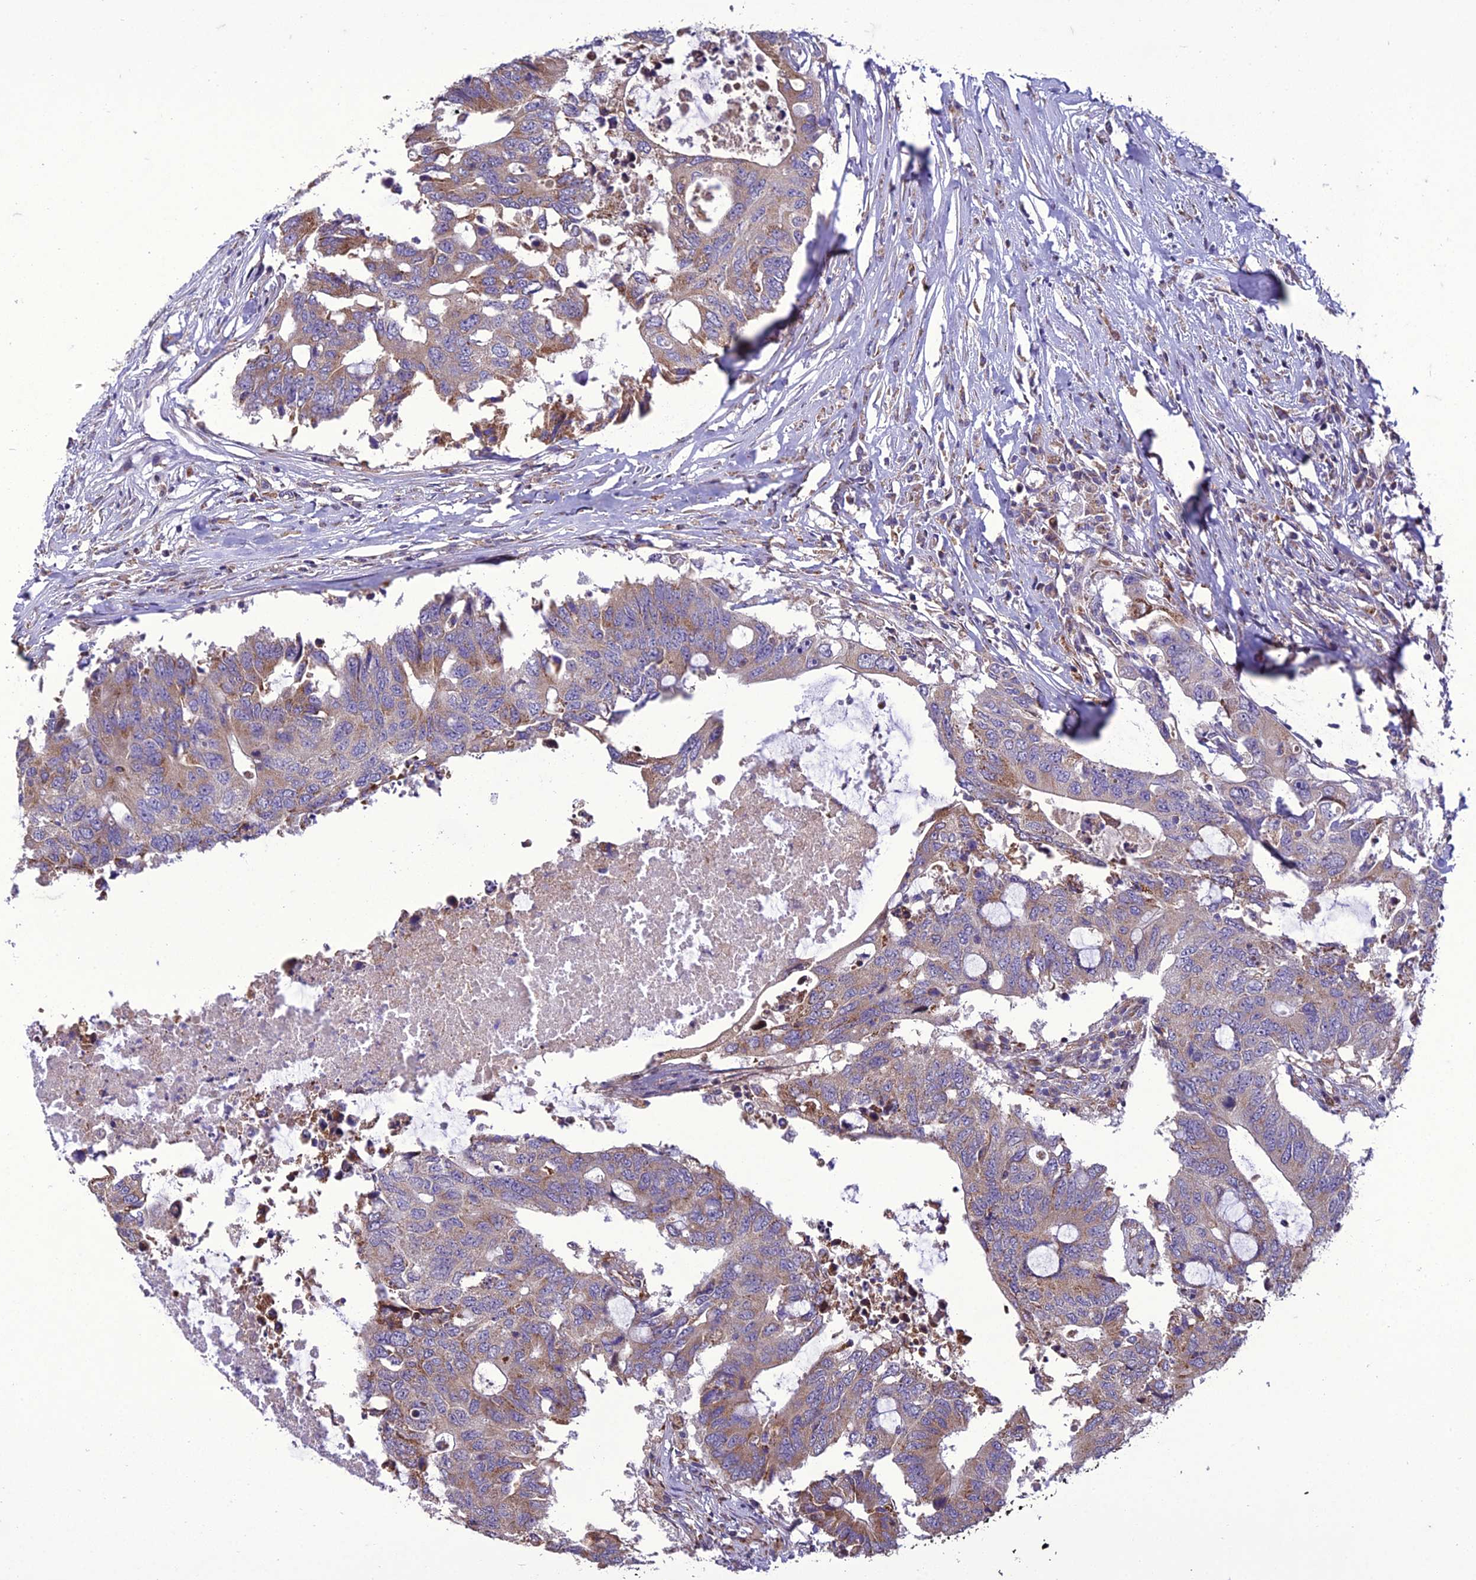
{"staining": {"intensity": "moderate", "quantity": "<25%", "location": "cytoplasmic/membranous"}, "tissue": "colorectal cancer", "cell_type": "Tumor cells", "image_type": "cancer", "snomed": [{"axis": "morphology", "description": "Adenocarcinoma, NOS"}, {"axis": "topography", "description": "Colon"}], "caption": "Adenocarcinoma (colorectal) tissue shows moderate cytoplasmic/membranous staining in approximately <25% of tumor cells (DAB = brown stain, brightfield microscopy at high magnification).", "gene": "GIMAP1", "patient": {"sex": "male", "age": 71}}